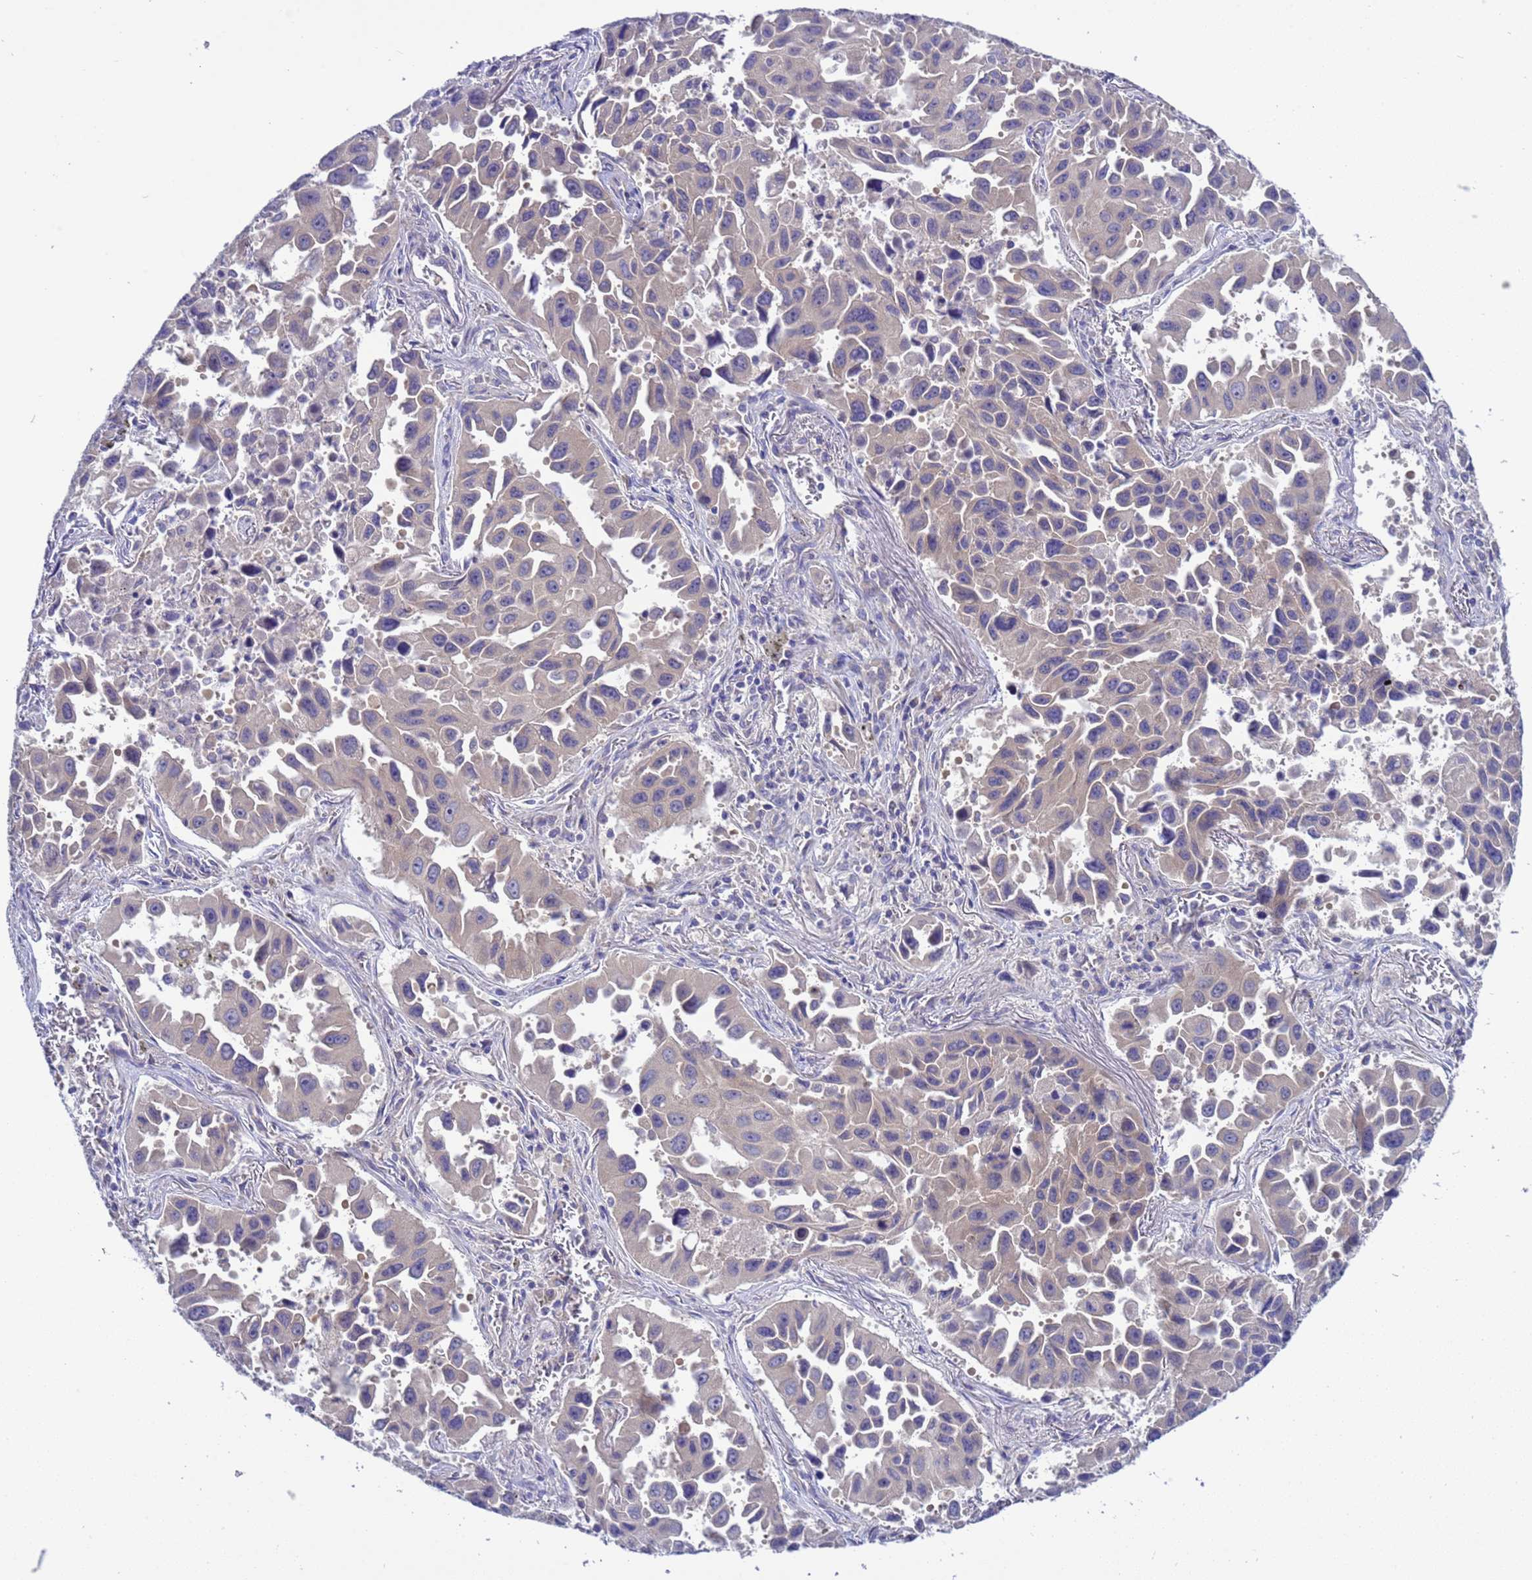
{"staining": {"intensity": "negative", "quantity": "none", "location": "none"}, "tissue": "lung cancer", "cell_type": "Tumor cells", "image_type": "cancer", "snomed": [{"axis": "morphology", "description": "Adenocarcinoma, NOS"}, {"axis": "topography", "description": "Lung"}], "caption": "Lung cancer stained for a protein using immunohistochemistry exhibits no expression tumor cells.", "gene": "RC3H2", "patient": {"sex": "male", "age": 66}}